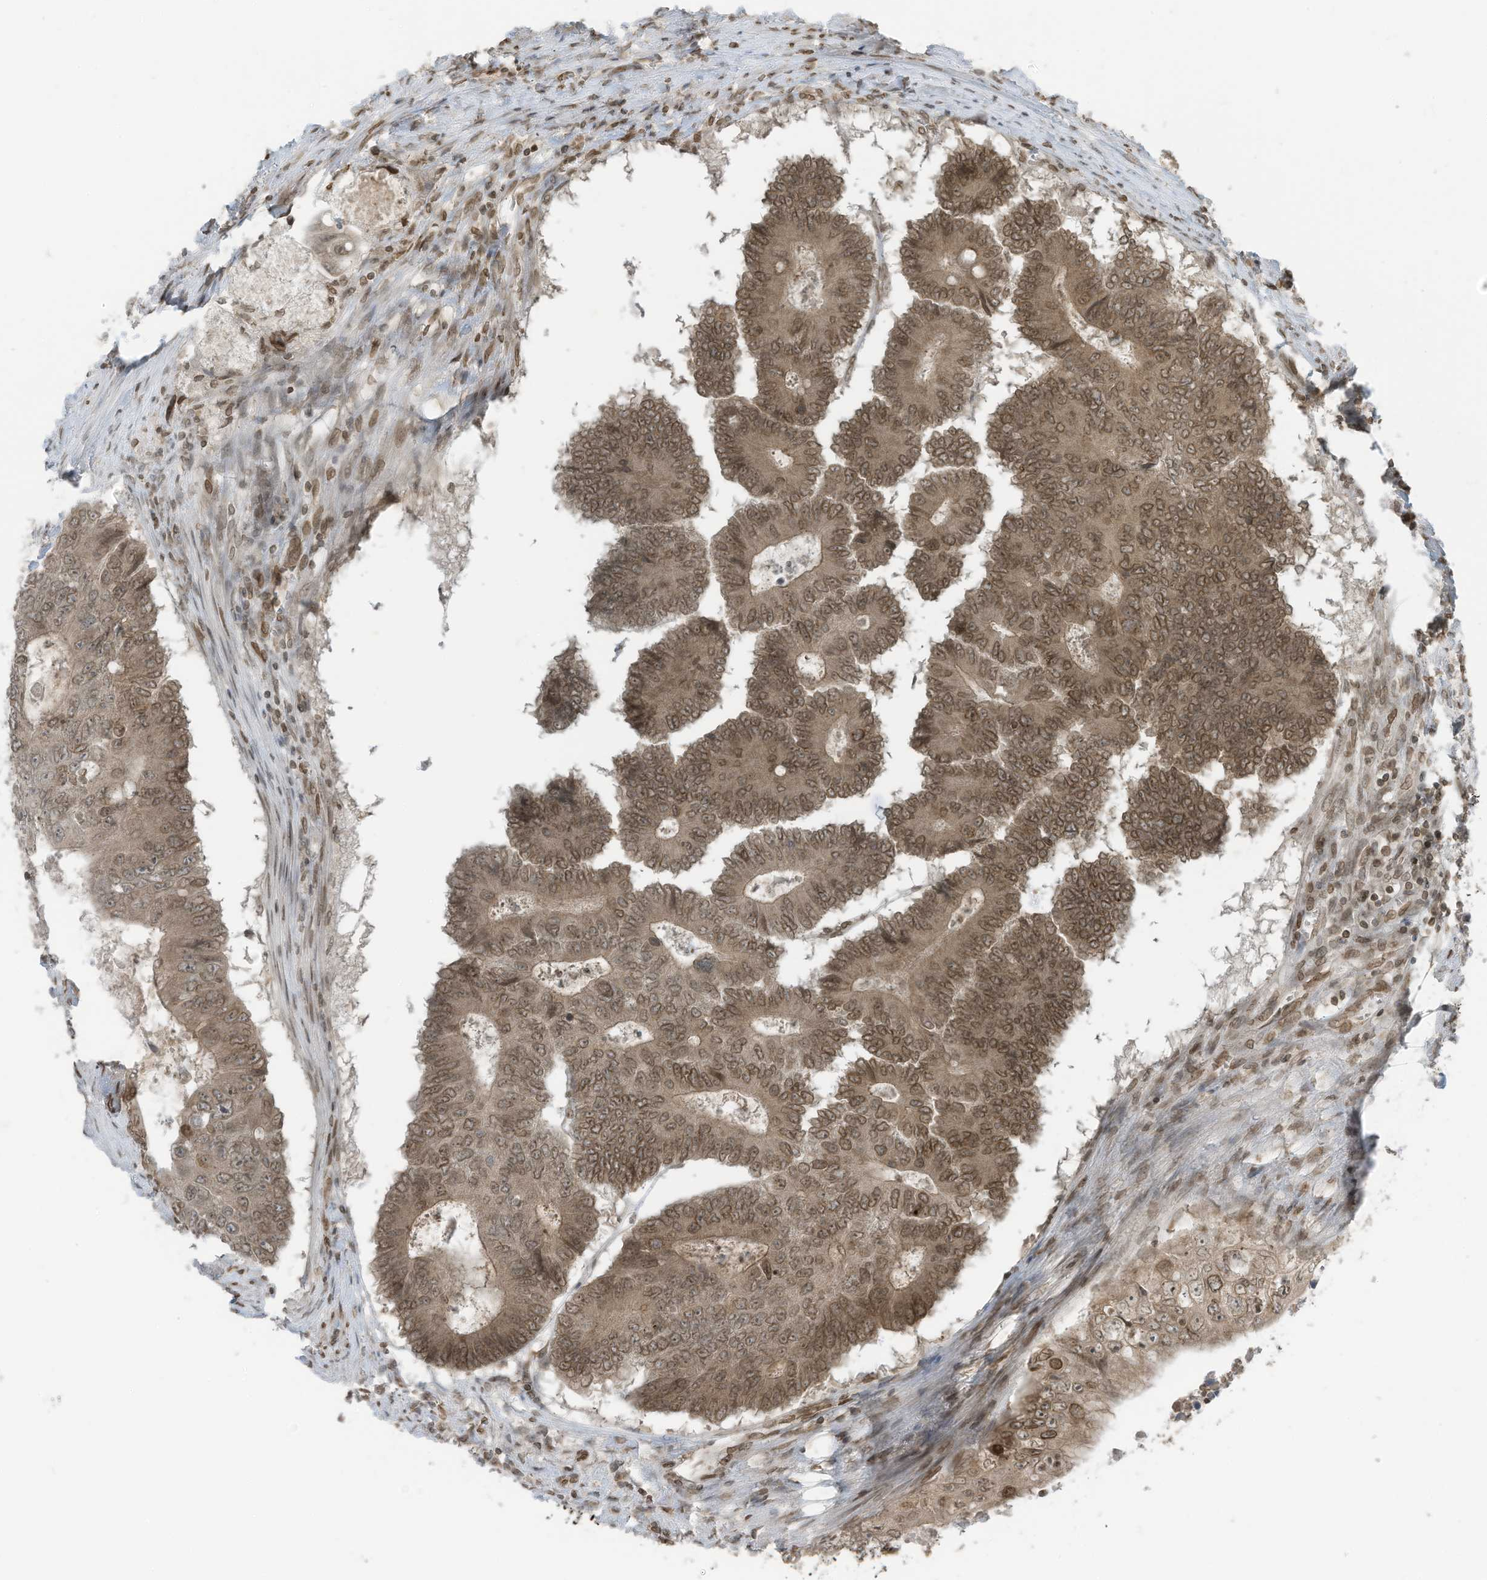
{"staining": {"intensity": "moderate", "quantity": ">75%", "location": "cytoplasmic/membranous,nuclear"}, "tissue": "colorectal cancer", "cell_type": "Tumor cells", "image_type": "cancer", "snomed": [{"axis": "morphology", "description": "Adenocarcinoma, NOS"}, {"axis": "topography", "description": "Colon"}], "caption": "This micrograph reveals IHC staining of human colorectal cancer, with medium moderate cytoplasmic/membranous and nuclear staining in approximately >75% of tumor cells.", "gene": "RABL3", "patient": {"sex": "male", "age": 87}}